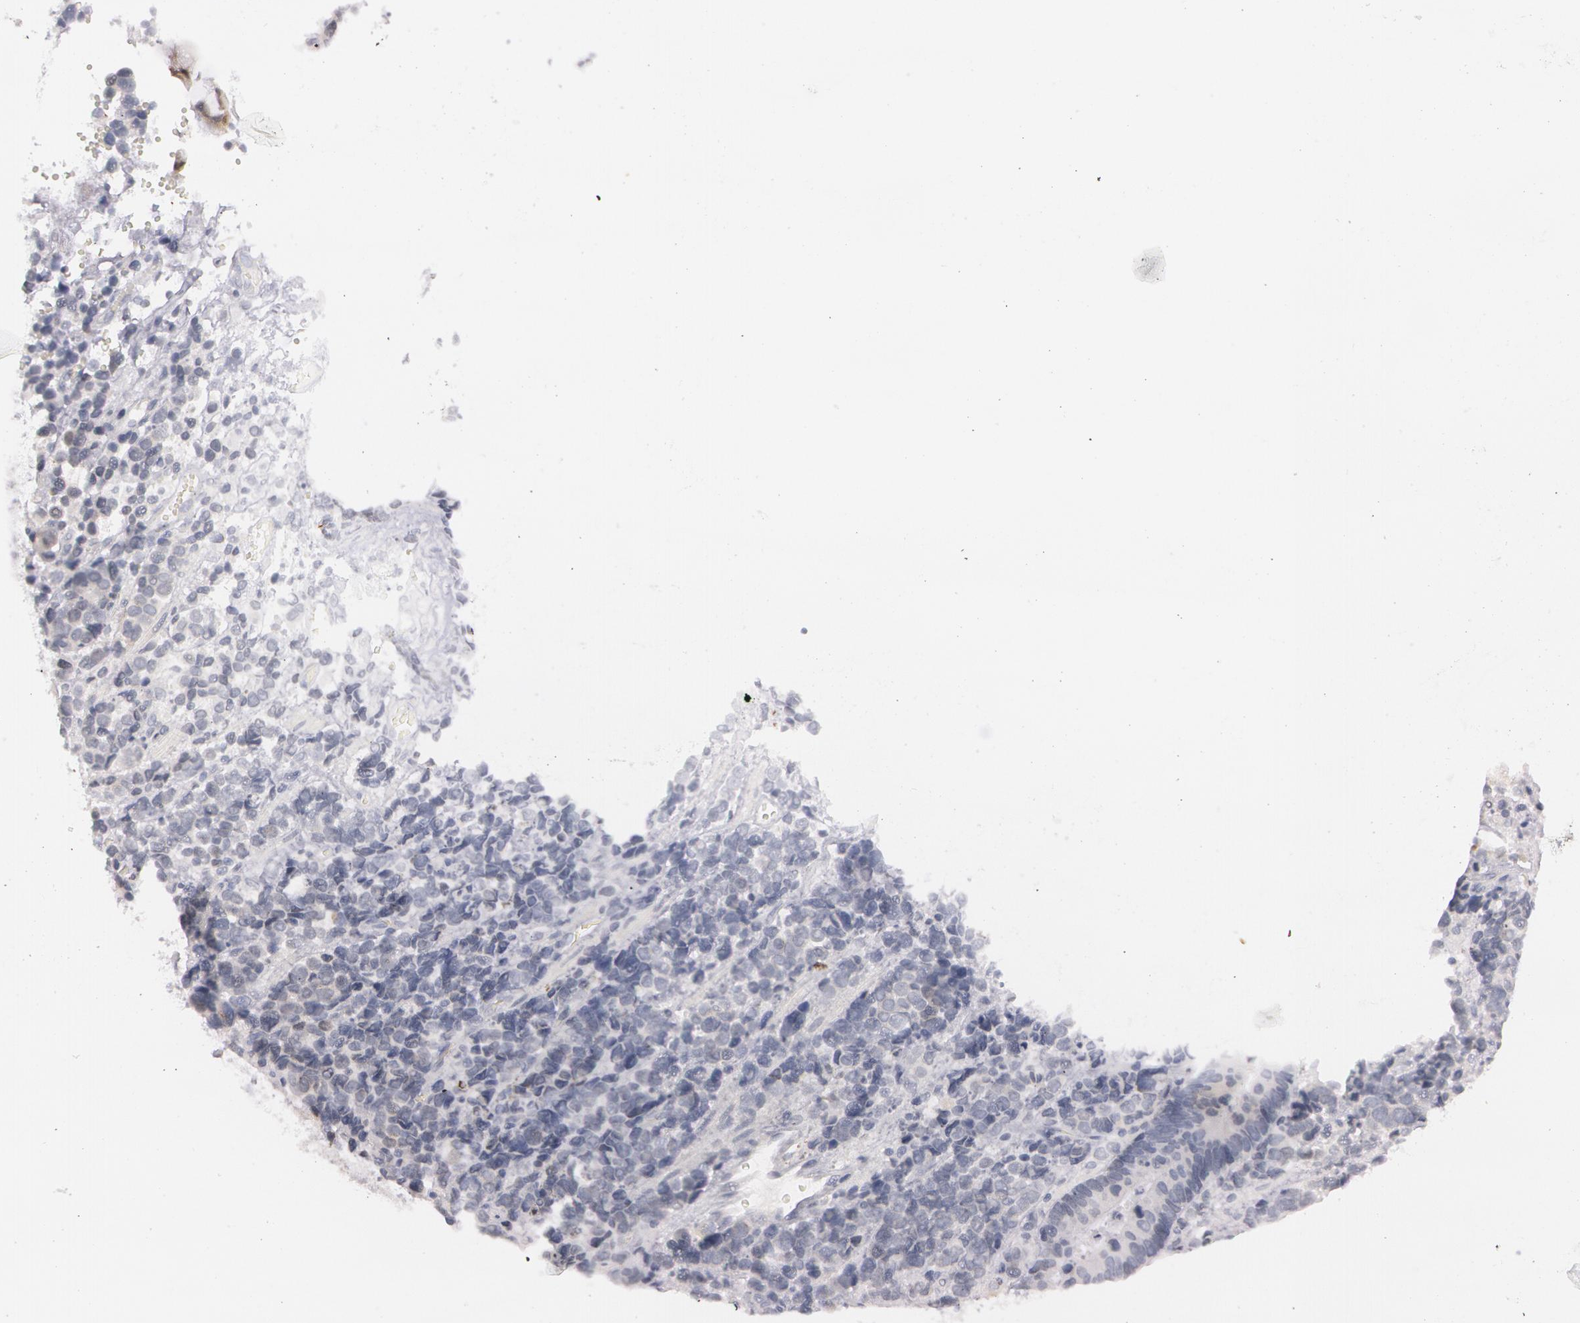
{"staining": {"intensity": "negative", "quantity": "none", "location": "none"}, "tissue": "stomach cancer", "cell_type": "Tumor cells", "image_type": "cancer", "snomed": [{"axis": "morphology", "description": "Adenocarcinoma, NOS"}, {"axis": "topography", "description": "Stomach, upper"}], "caption": "Image shows no significant protein expression in tumor cells of stomach cancer.", "gene": "IL1RN", "patient": {"sex": "male", "age": 71}}